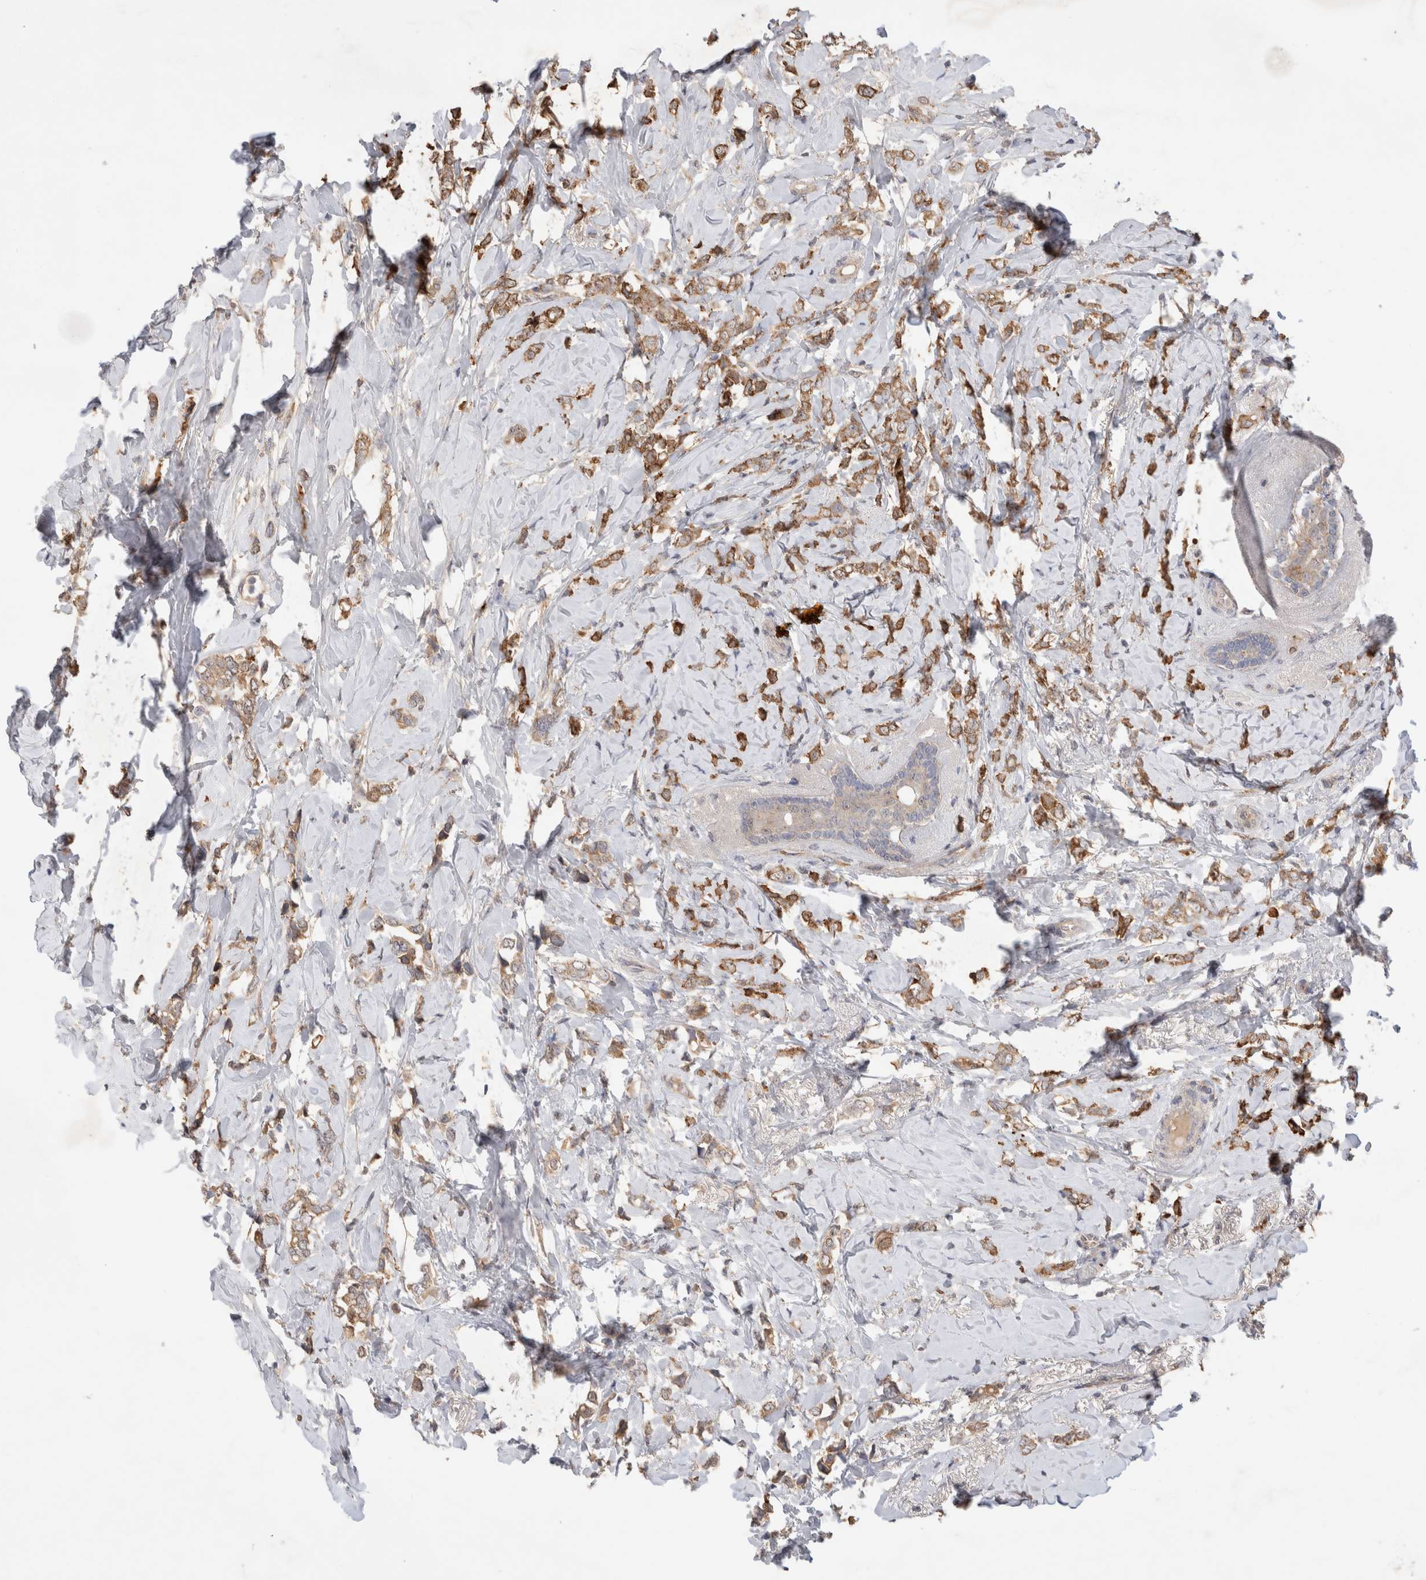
{"staining": {"intensity": "moderate", "quantity": ">75%", "location": "cytoplasmic/membranous"}, "tissue": "breast cancer", "cell_type": "Tumor cells", "image_type": "cancer", "snomed": [{"axis": "morphology", "description": "Normal tissue, NOS"}, {"axis": "morphology", "description": "Lobular carcinoma"}, {"axis": "topography", "description": "Breast"}], "caption": "Immunohistochemistry photomicrograph of neoplastic tissue: breast cancer (lobular carcinoma) stained using IHC reveals medium levels of moderate protein expression localized specifically in the cytoplasmic/membranous of tumor cells, appearing as a cytoplasmic/membranous brown color.", "gene": "FAM221A", "patient": {"sex": "female", "age": 47}}